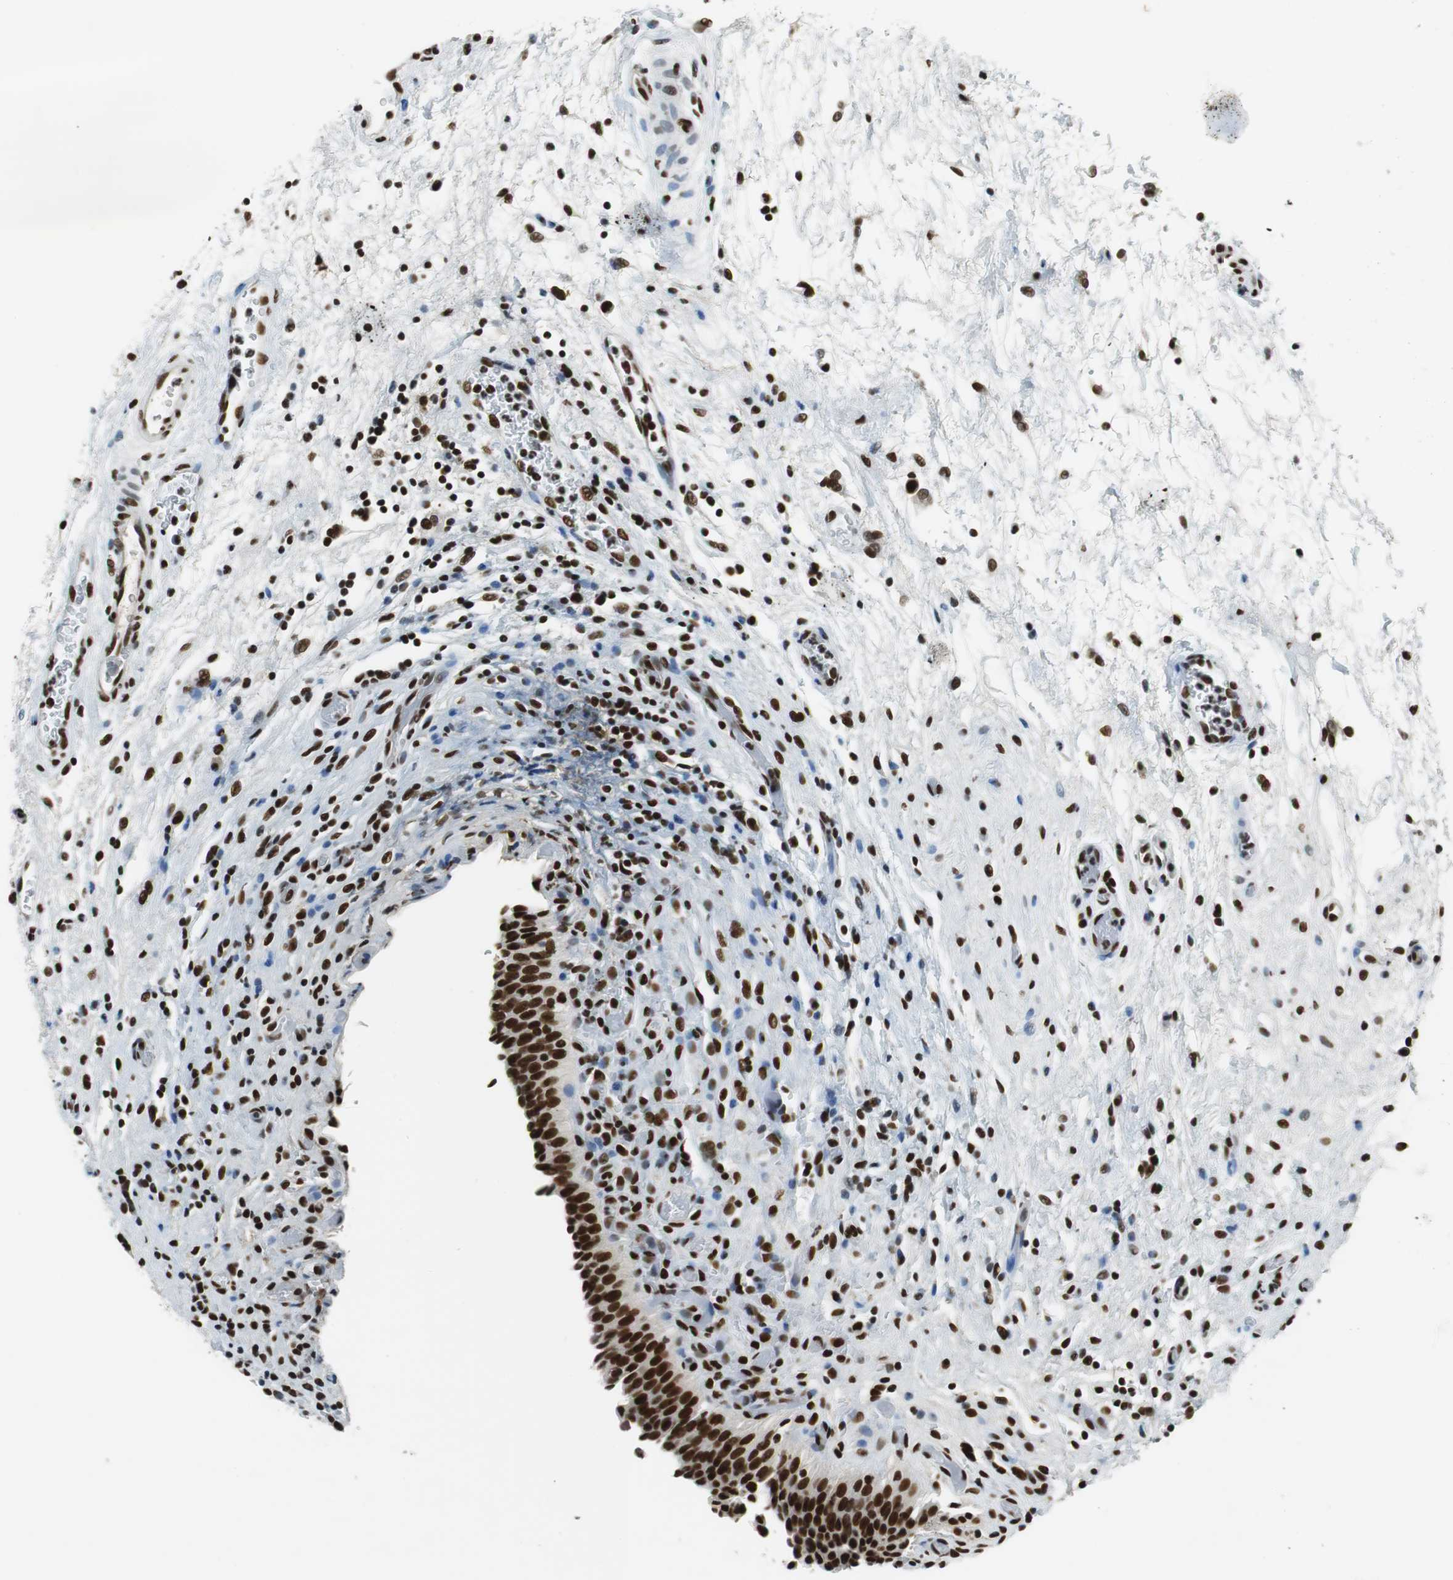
{"staining": {"intensity": "strong", "quantity": ">75%", "location": "nuclear"}, "tissue": "urinary bladder", "cell_type": "Urothelial cells", "image_type": "normal", "snomed": [{"axis": "morphology", "description": "Normal tissue, NOS"}, {"axis": "topography", "description": "Urinary bladder"}], "caption": "Strong nuclear positivity is identified in approximately >75% of urothelial cells in normal urinary bladder. (DAB (3,3'-diaminobenzidine) = brown stain, brightfield microscopy at high magnification).", "gene": "PRKDC", "patient": {"sex": "male", "age": 51}}